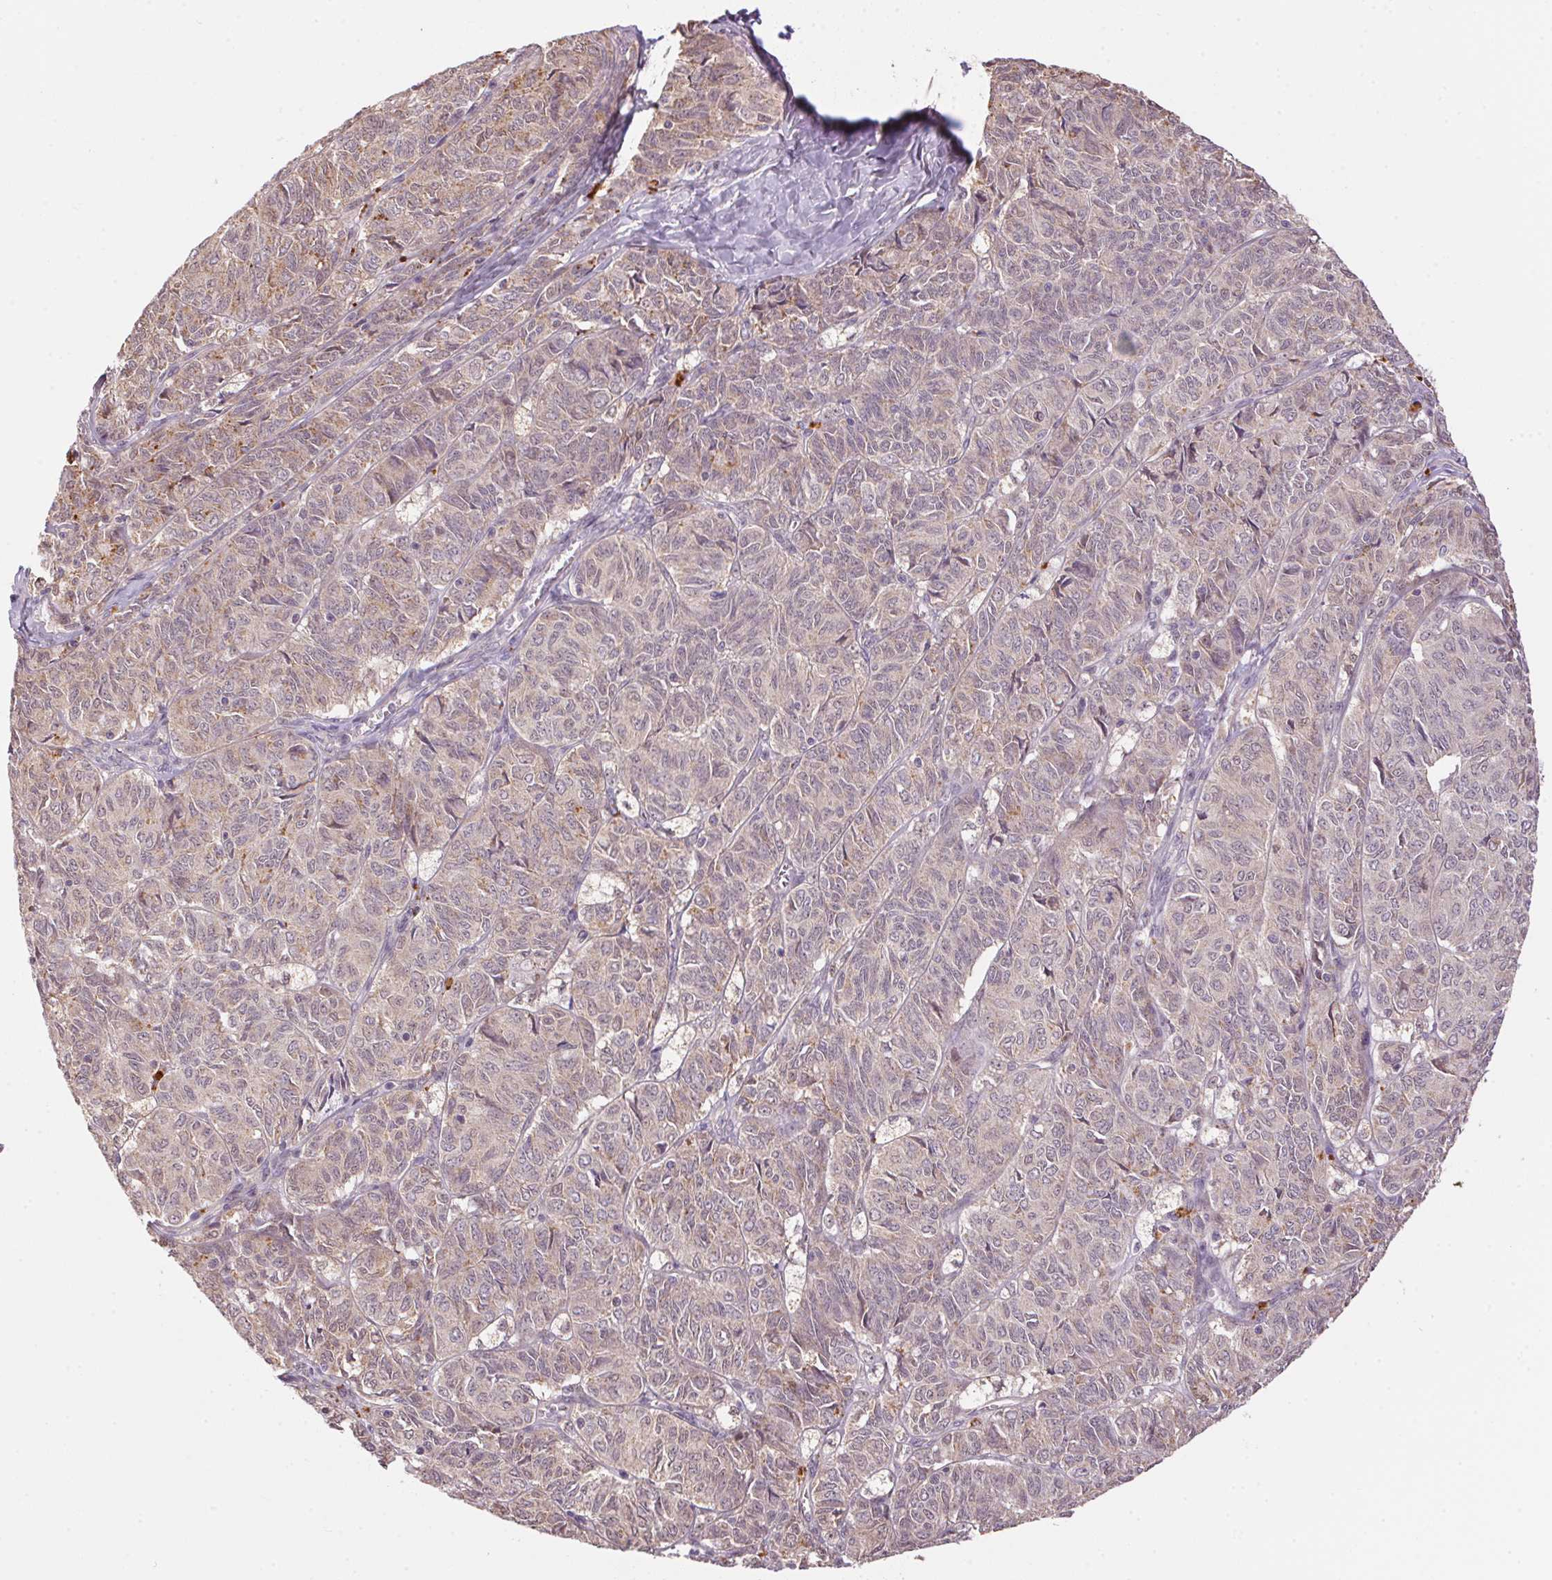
{"staining": {"intensity": "weak", "quantity": "25%-75%", "location": "cytoplasmic/membranous"}, "tissue": "ovarian cancer", "cell_type": "Tumor cells", "image_type": "cancer", "snomed": [{"axis": "morphology", "description": "Carcinoma, endometroid"}, {"axis": "topography", "description": "Ovary"}], "caption": "A micrograph of human ovarian endometroid carcinoma stained for a protein demonstrates weak cytoplasmic/membranous brown staining in tumor cells.", "gene": "ADH5", "patient": {"sex": "female", "age": 80}}